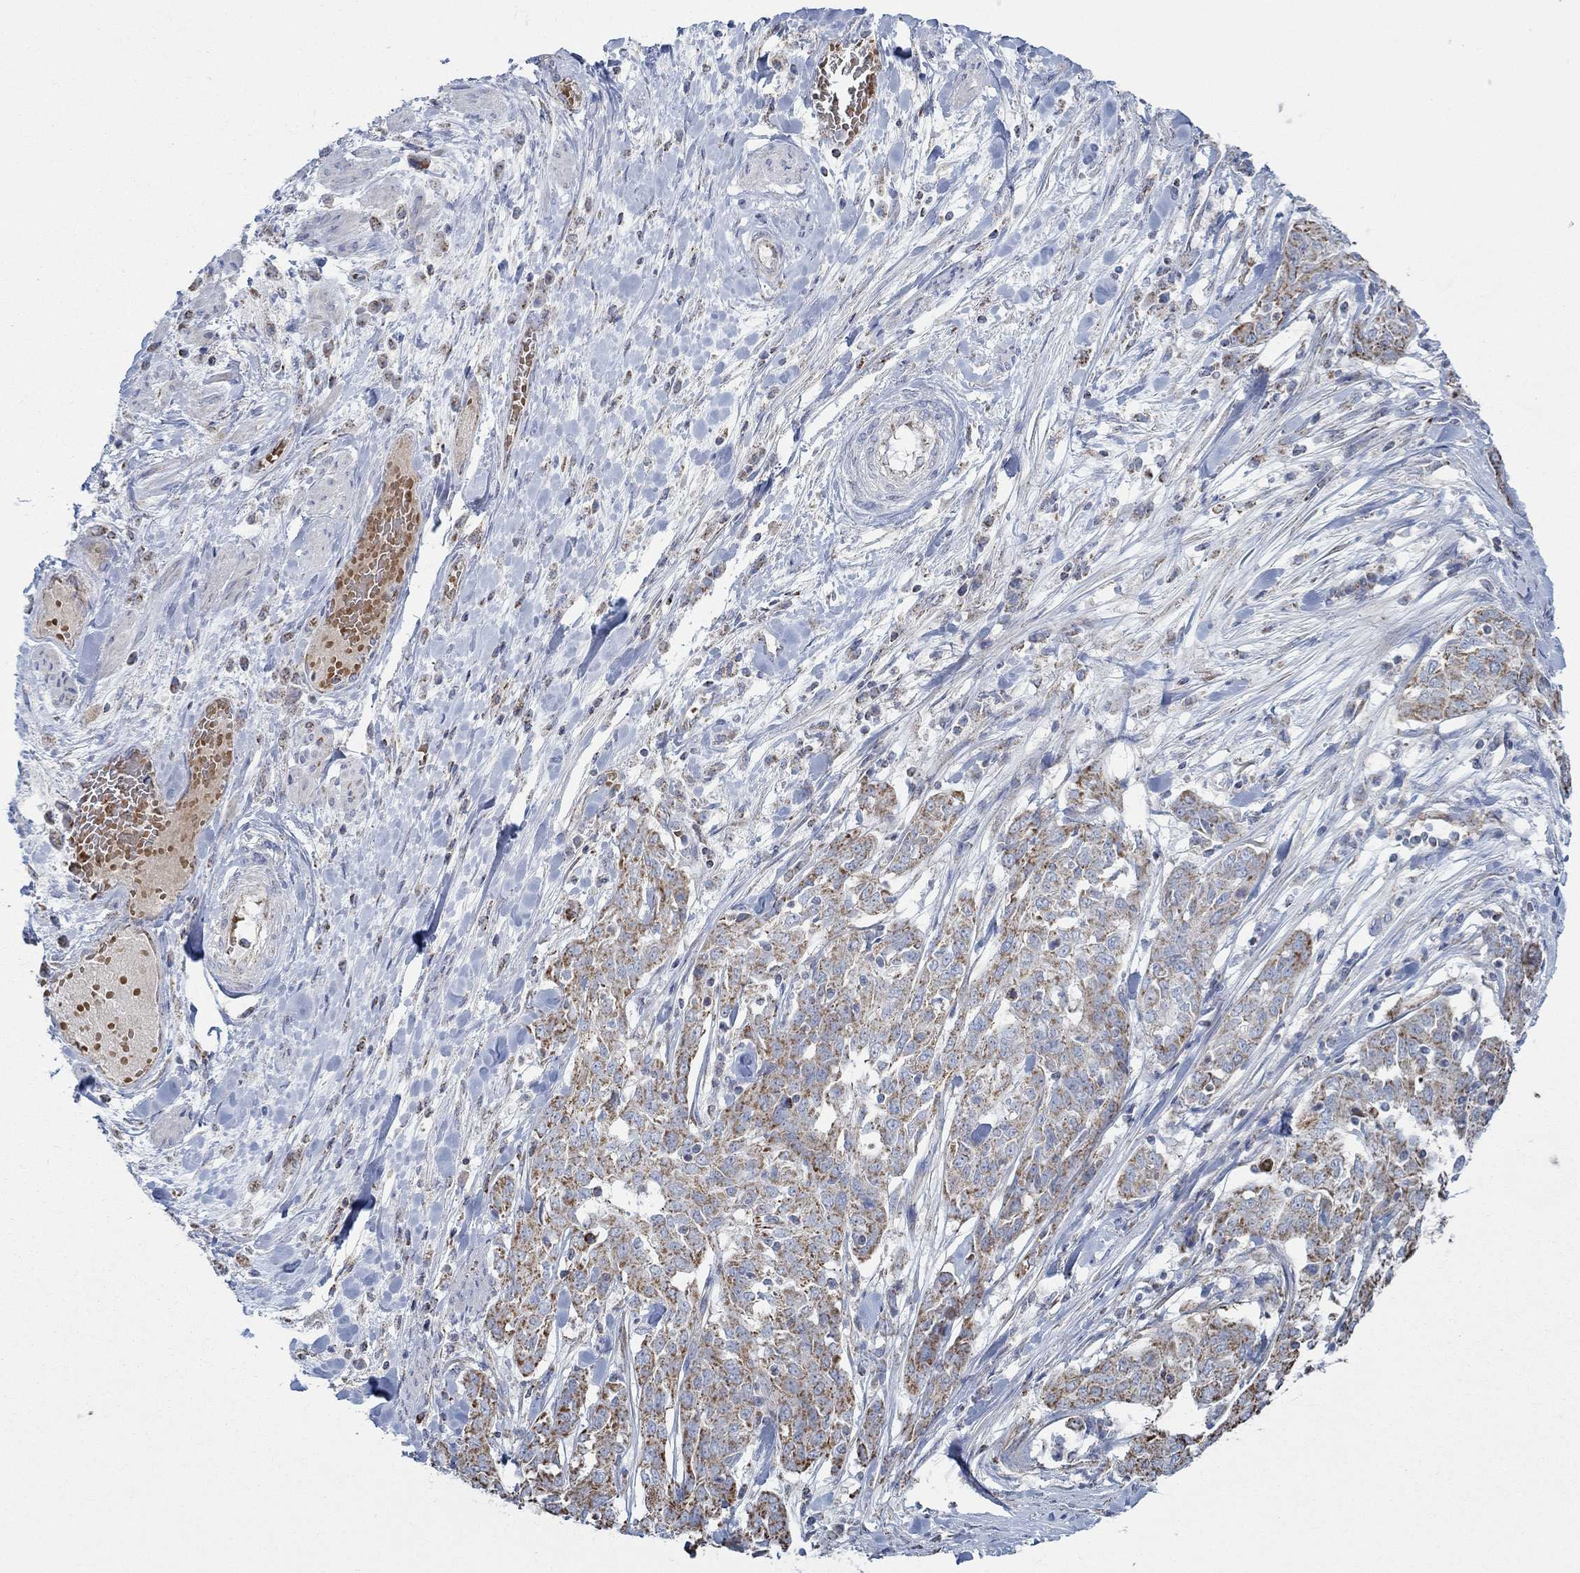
{"staining": {"intensity": "moderate", "quantity": ">75%", "location": "cytoplasmic/membranous"}, "tissue": "ovarian cancer", "cell_type": "Tumor cells", "image_type": "cancer", "snomed": [{"axis": "morphology", "description": "Cystadenocarcinoma, serous, NOS"}, {"axis": "topography", "description": "Ovary"}], "caption": "Immunohistochemical staining of ovarian cancer (serous cystadenocarcinoma) exhibits moderate cytoplasmic/membranous protein expression in about >75% of tumor cells. (Stains: DAB (3,3'-diaminobenzidine) in brown, nuclei in blue, Microscopy: brightfield microscopy at high magnification).", "gene": "GLOD5", "patient": {"sex": "female", "age": 67}}